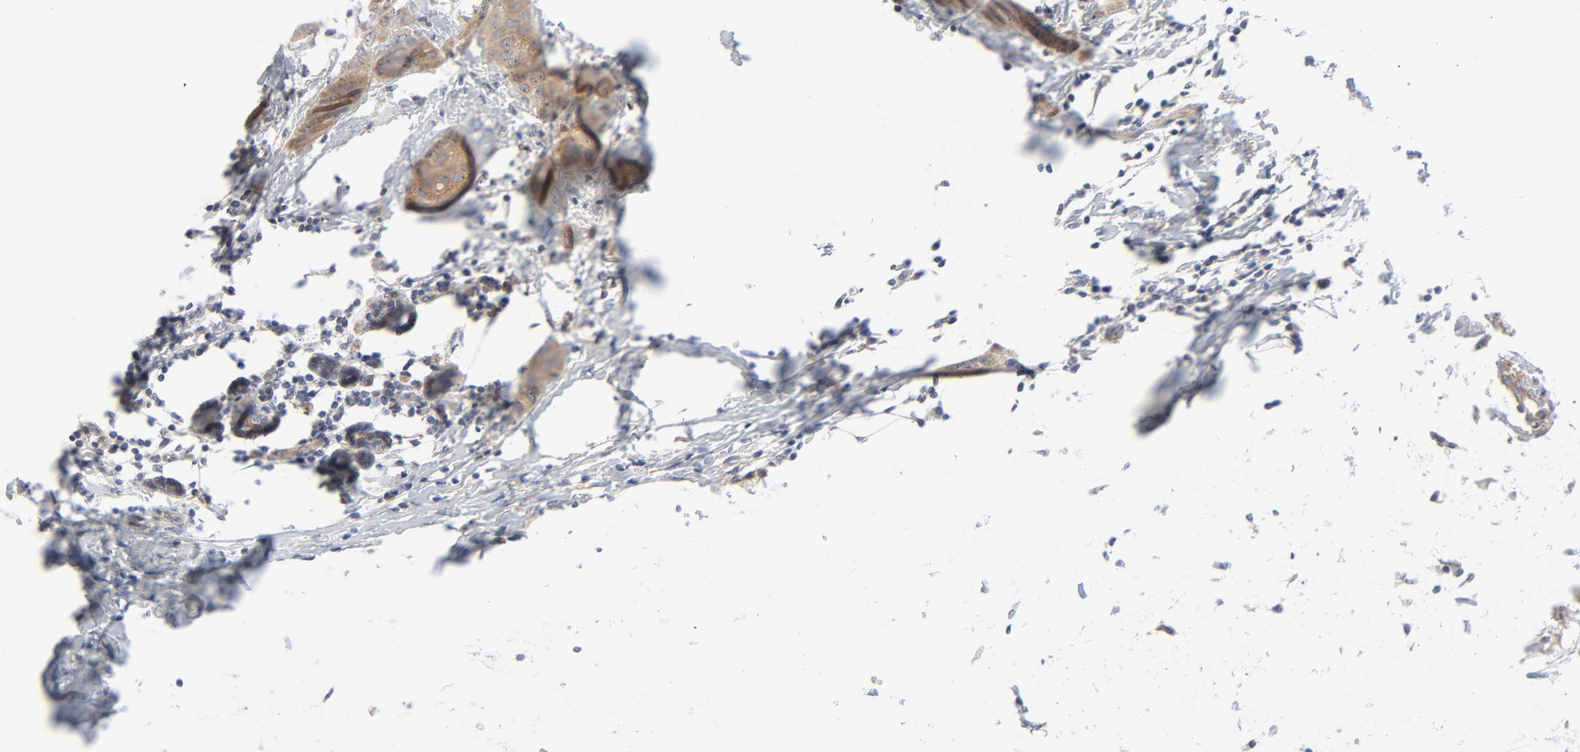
{"staining": {"intensity": "moderate", "quantity": ">75%", "location": "cytoplasmic/membranous"}, "tissue": "breast cancer", "cell_type": "Tumor cells", "image_type": "cancer", "snomed": [{"axis": "morphology", "description": "Duct carcinoma"}, {"axis": "topography", "description": "Breast"}], "caption": "Protein staining of breast cancer tissue demonstrates moderate cytoplasmic/membranous positivity in approximately >75% of tumor cells.", "gene": "BAD", "patient": {"sex": "female", "age": 40}}